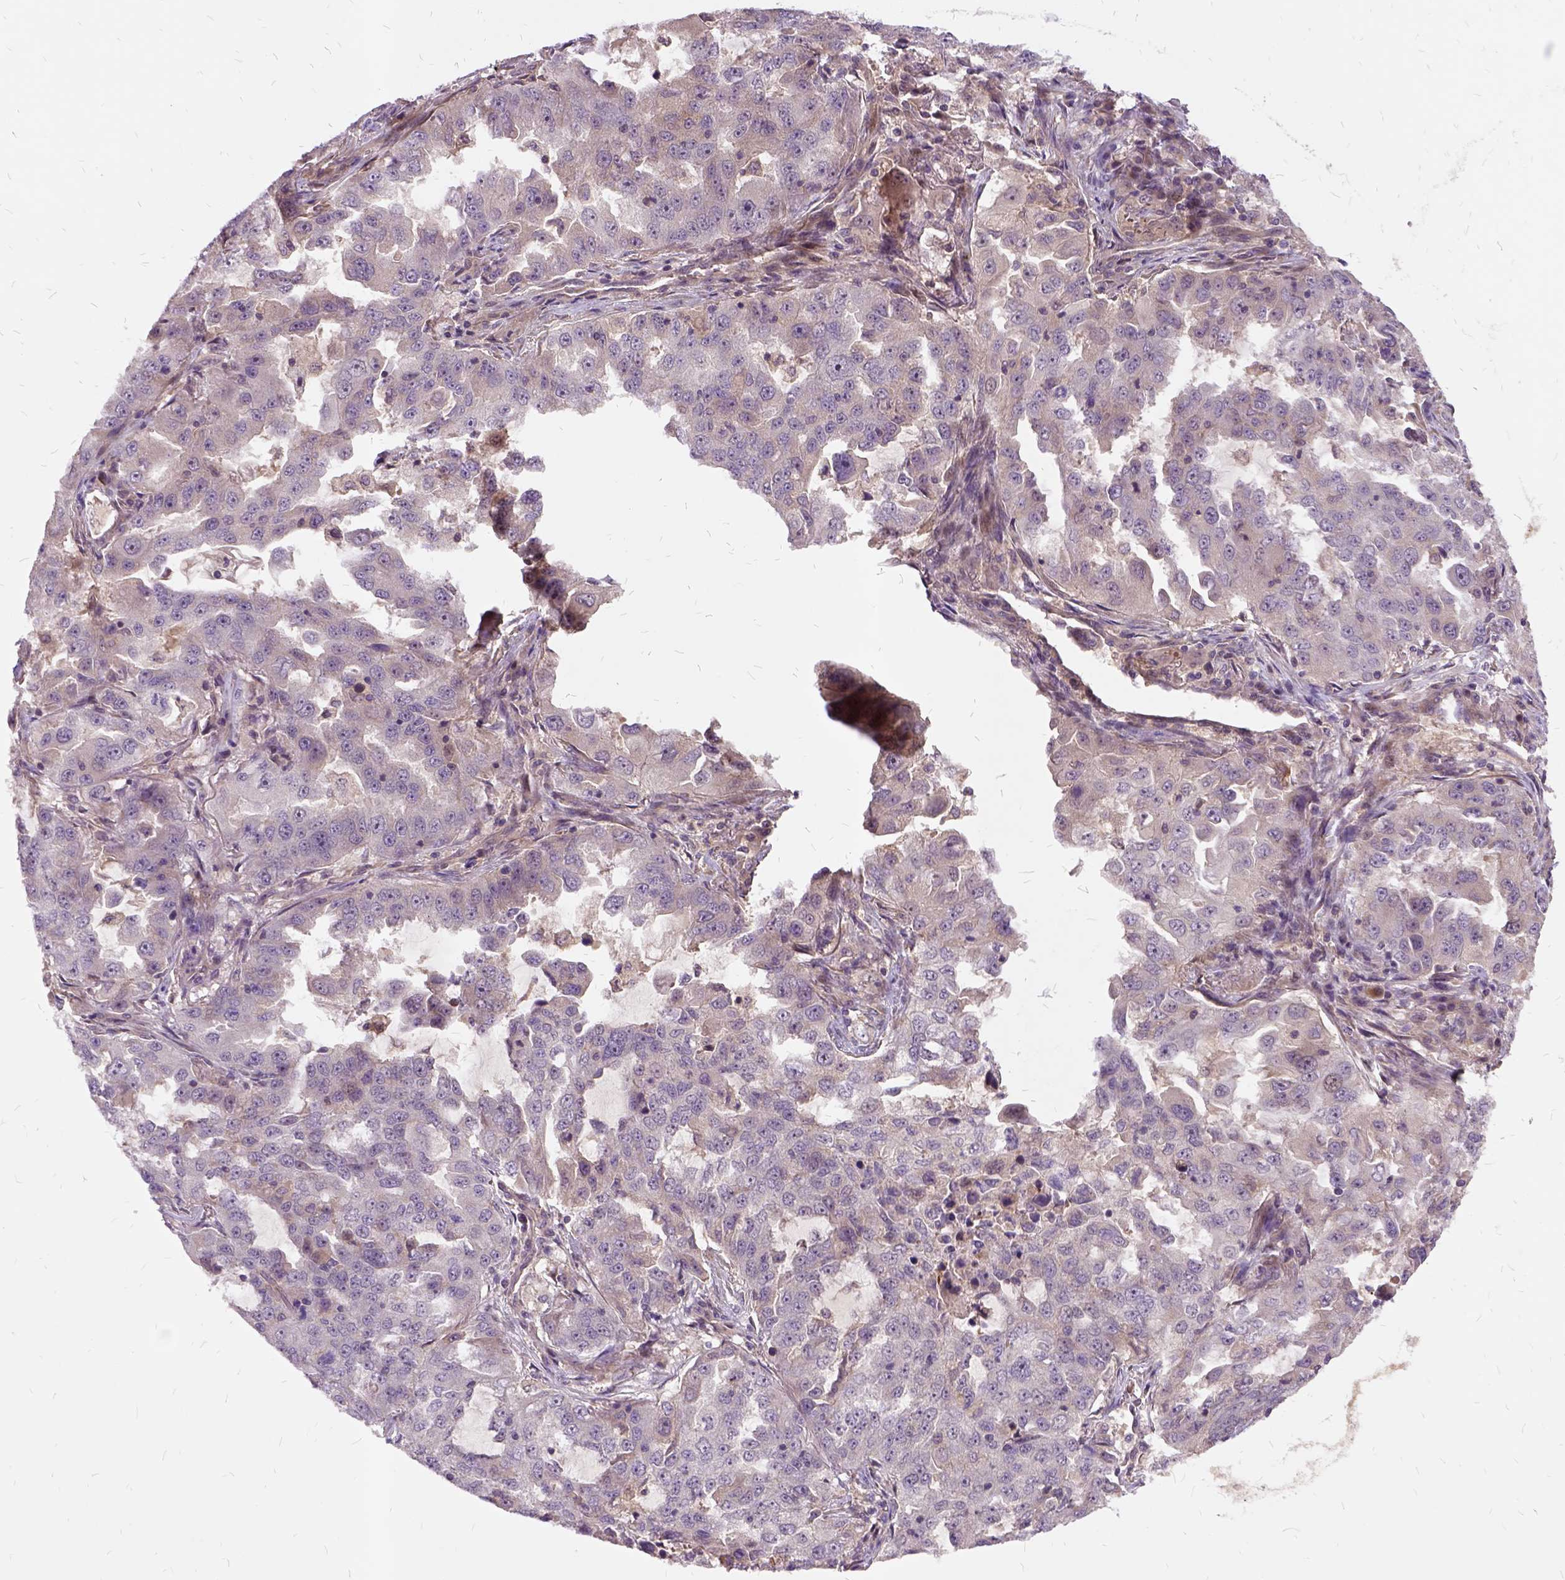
{"staining": {"intensity": "negative", "quantity": "none", "location": "none"}, "tissue": "lung cancer", "cell_type": "Tumor cells", "image_type": "cancer", "snomed": [{"axis": "morphology", "description": "Adenocarcinoma, NOS"}, {"axis": "topography", "description": "Lung"}], "caption": "Tumor cells show no significant protein staining in lung adenocarcinoma.", "gene": "ILRUN", "patient": {"sex": "female", "age": 61}}